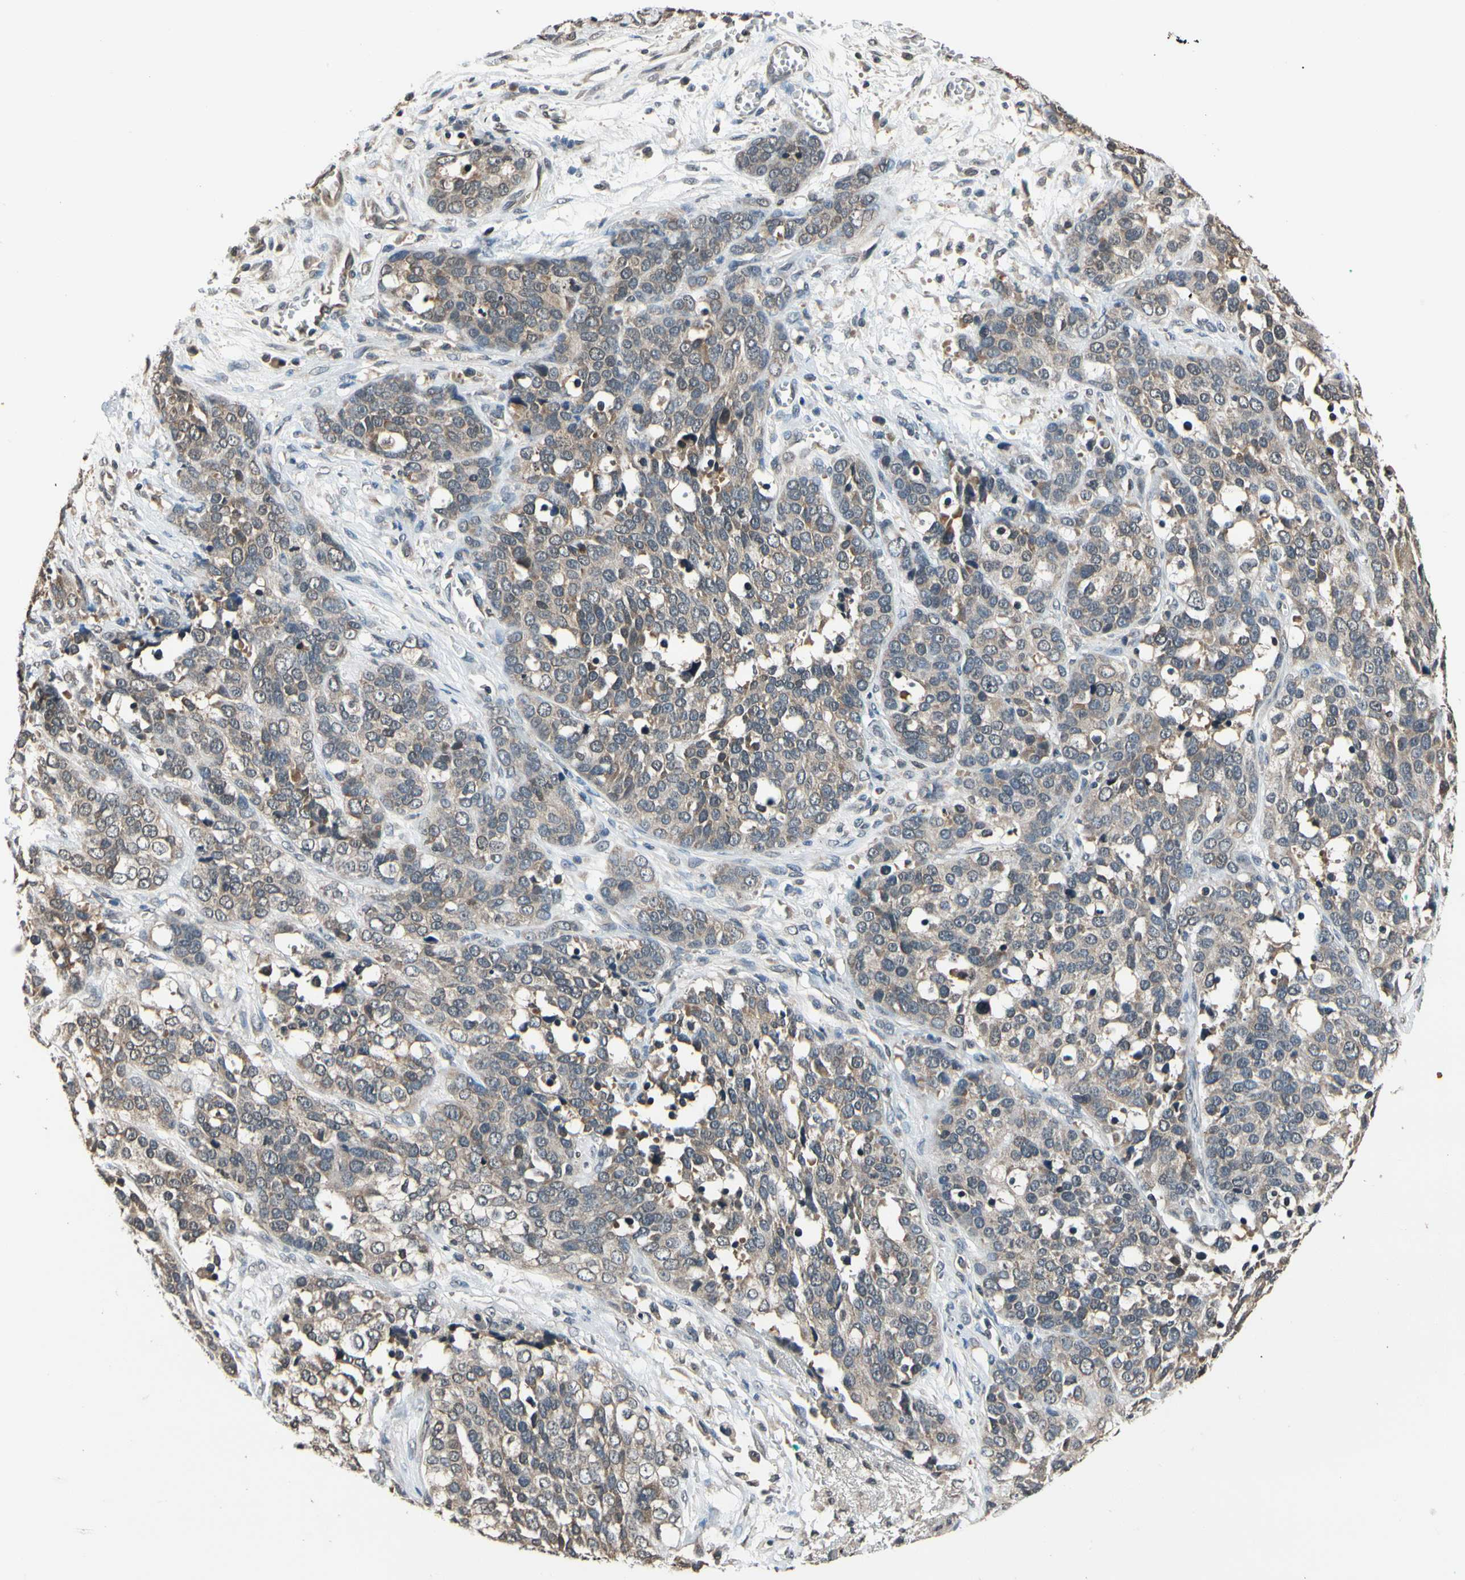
{"staining": {"intensity": "moderate", "quantity": ">75%", "location": "cytoplasmic/membranous"}, "tissue": "ovarian cancer", "cell_type": "Tumor cells", "image_type": "cancer", "snomed": [{"axis": "morphology", "description": "Cystadenocarcinoma, serous, NOS"}, {"axis": "topography", "description": "Ovary"}], "caption": "Ovarian cancer stained for a protein shows moderate cytoplasmic/membranous positivity in tumor cells.", "gene": "GCLC", "patient": {"sex": "female", "age": 44}}